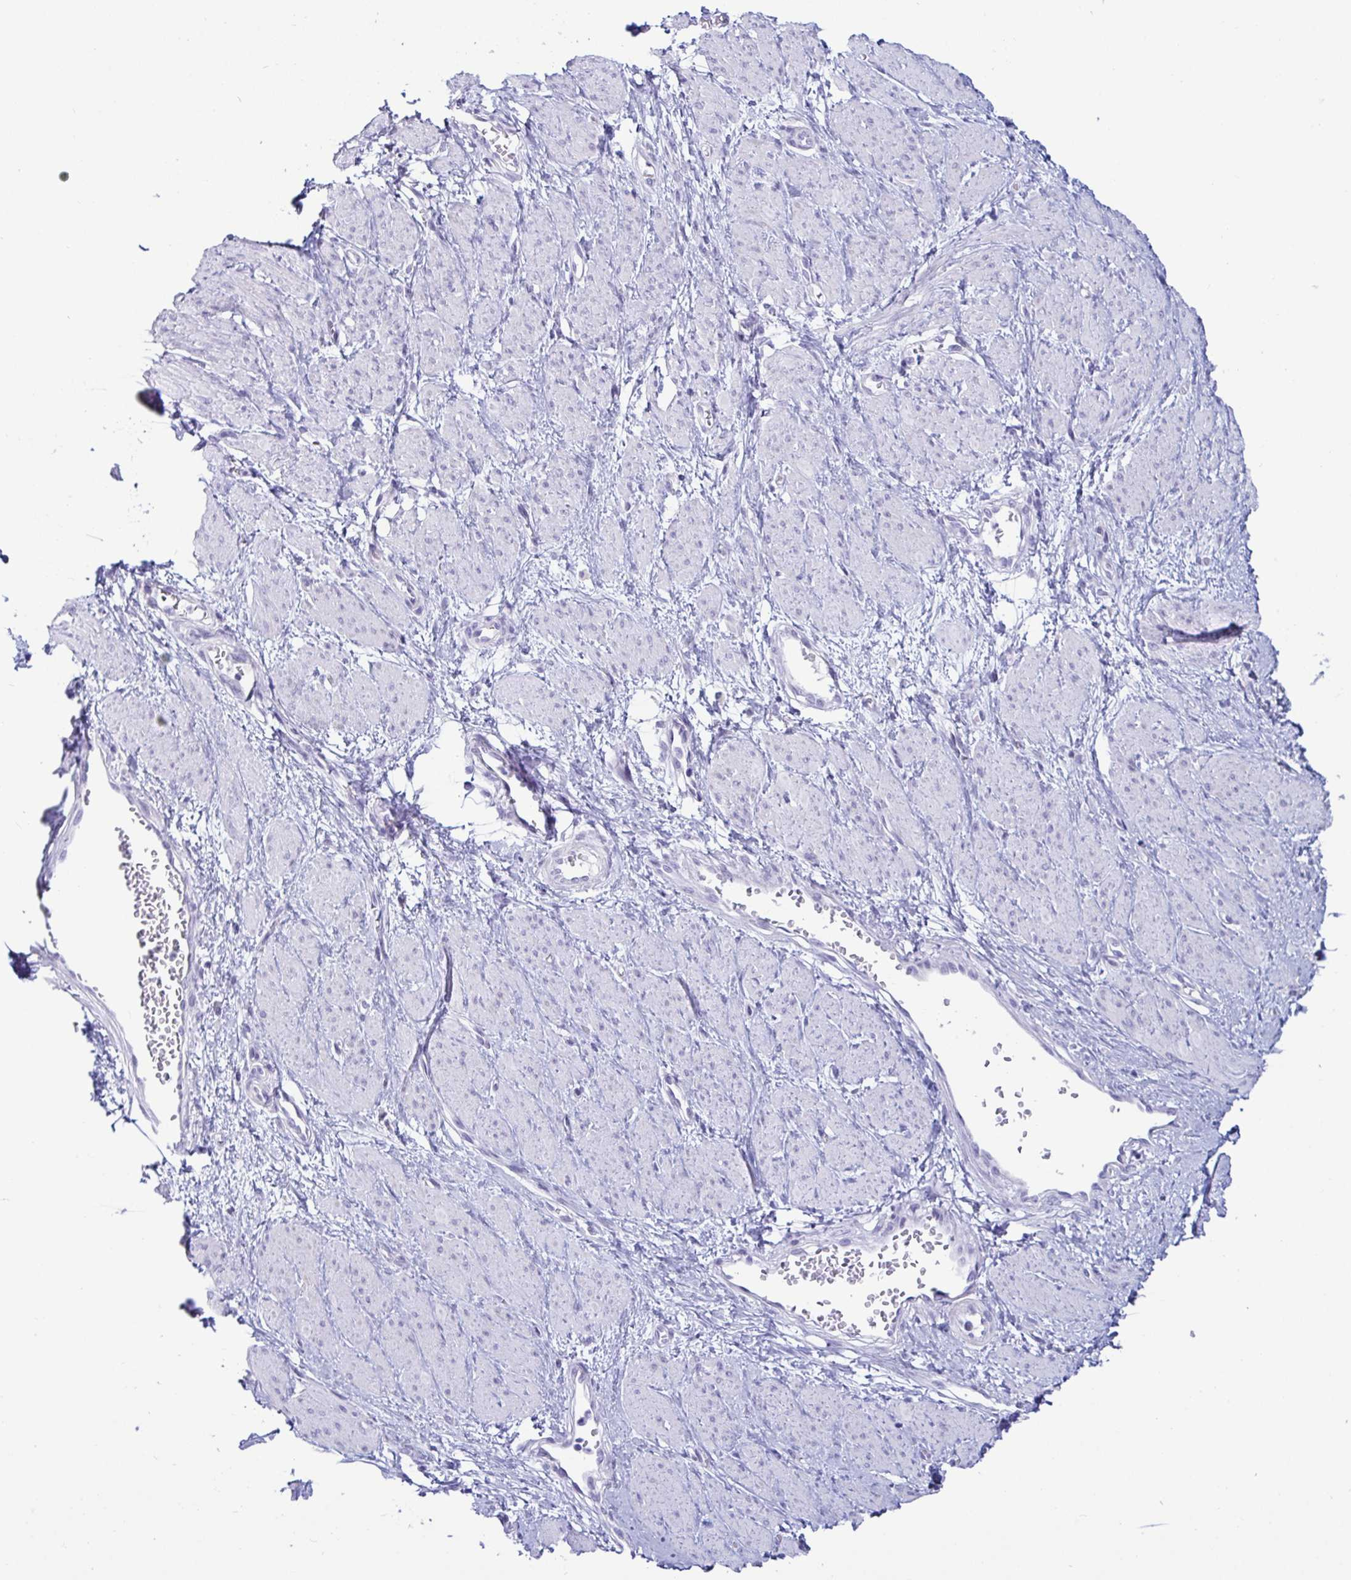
{"staining": {"intensity": "negative", "quantity": "none", "location": "none"}, "tissue": "smooth muscle", "cell_type": "Smooth muscle cells", "image_type": "normal", "snomed": [{"axis": "morphology", "description": "Normal tissue, NOS"}, {"axis": "topography", "description": "Smooth muscle"}, {"axis": "topography", "description": "Uterus"}], "caption": "A high-resolution image shows immunohistochemistry (IHC) staining of benign smooth muscle, which exhibits no significant expression in smooth muscle cells. The staining was performed using DAB to visualize the protein expression in brown, while the nuclei were stained in blue with hematoxylin (Magnification: 20x).", "gene": "TFPI2", "patient": {"sex": "female", "age": 39}}